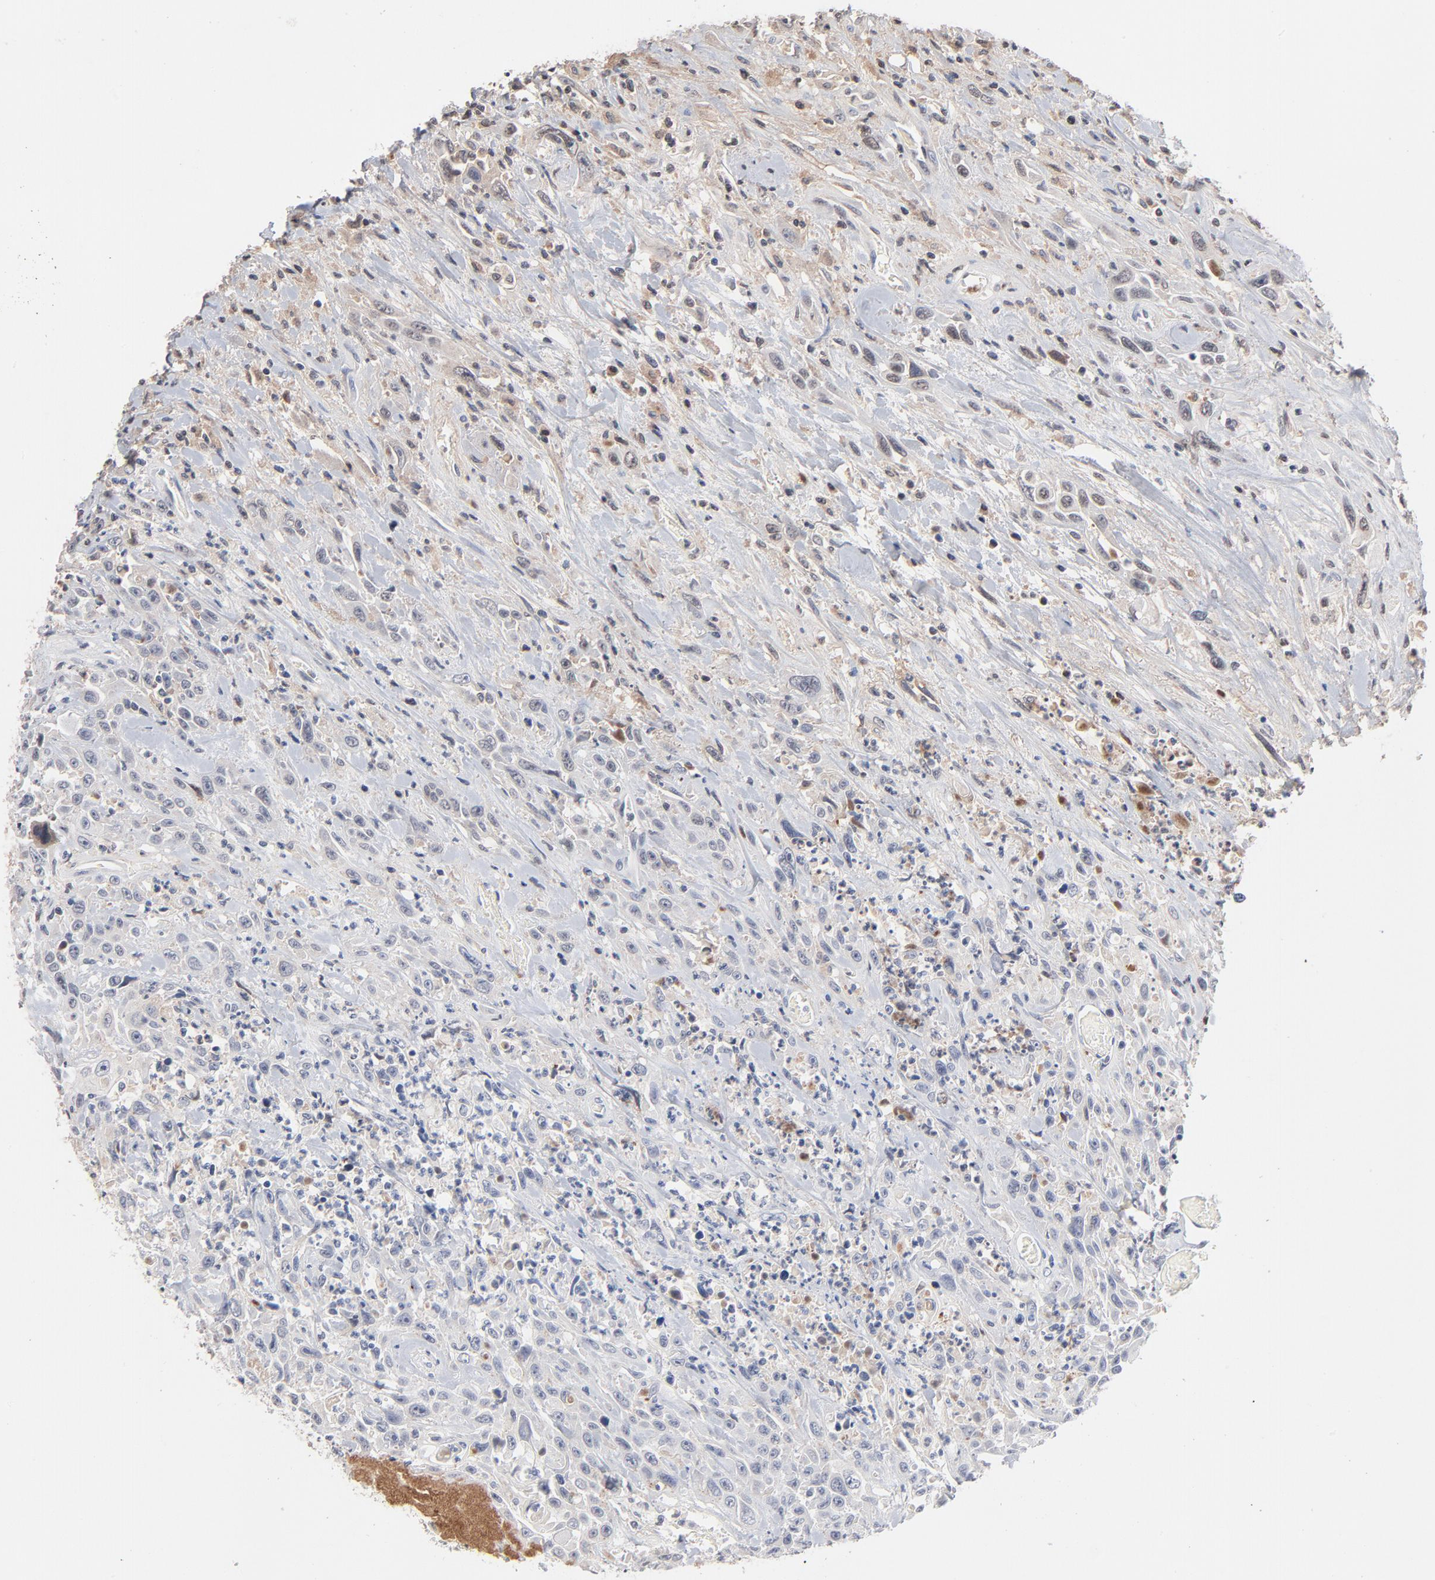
{"staining": {"intensity": "negative", "quantity": "none", "location": "none"}, "tissue": "urothelial cancer", "cell_type": "Tumor cells", "image_type": "cancer", "snomed": [{"axis": "morphology", "description": "Urothelial carcinoma, High grade"}, {"axis": "topography", "description": "Urinary bladder"}], "caption": "The immunohistochemistry histopathology image has no significant expression in tumor cells of urothelial cancer tissue.", "gene": "SERPINA4", "patient": {"sex": "female", "age": 84}}